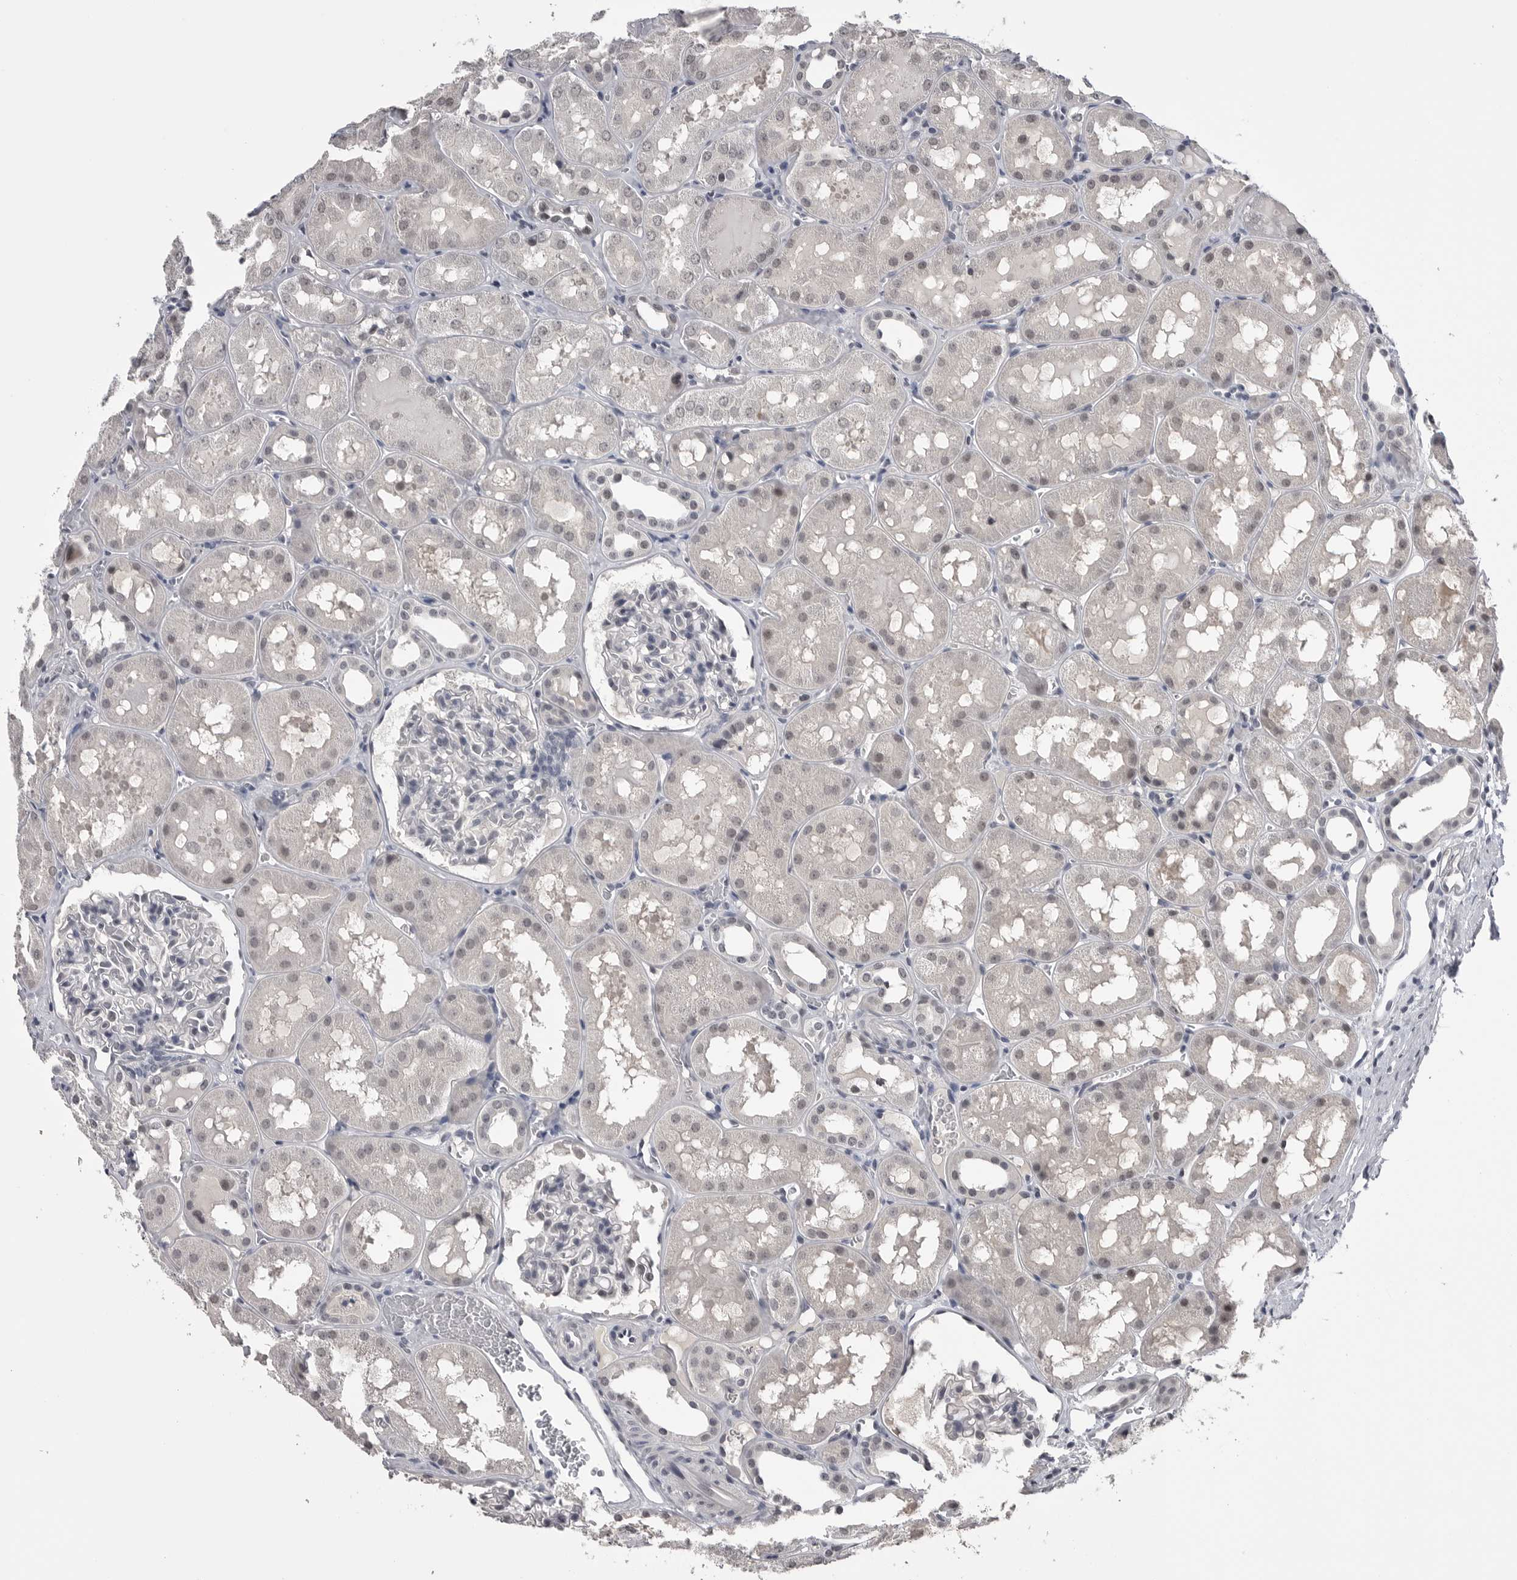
{"staining": {"intensity": "negative", "quantity": "none", "location": "none"}, "tissue": "kidney", "cell_type": "Cells in glomeruli", "image_type": "normal", "snomed": [{"axis": "morphology", "description": "Normal tissue, NOS"}, {"axis": "topography", "description": "Kidney"}, {"axis": "topography", "description": "Urinary bladder"}], "caption": "Cells in glomeruli show no significant staining in unremarkable kidney.", "gene": "DLG2", "patient": {"sex": "male", "age": 16}}